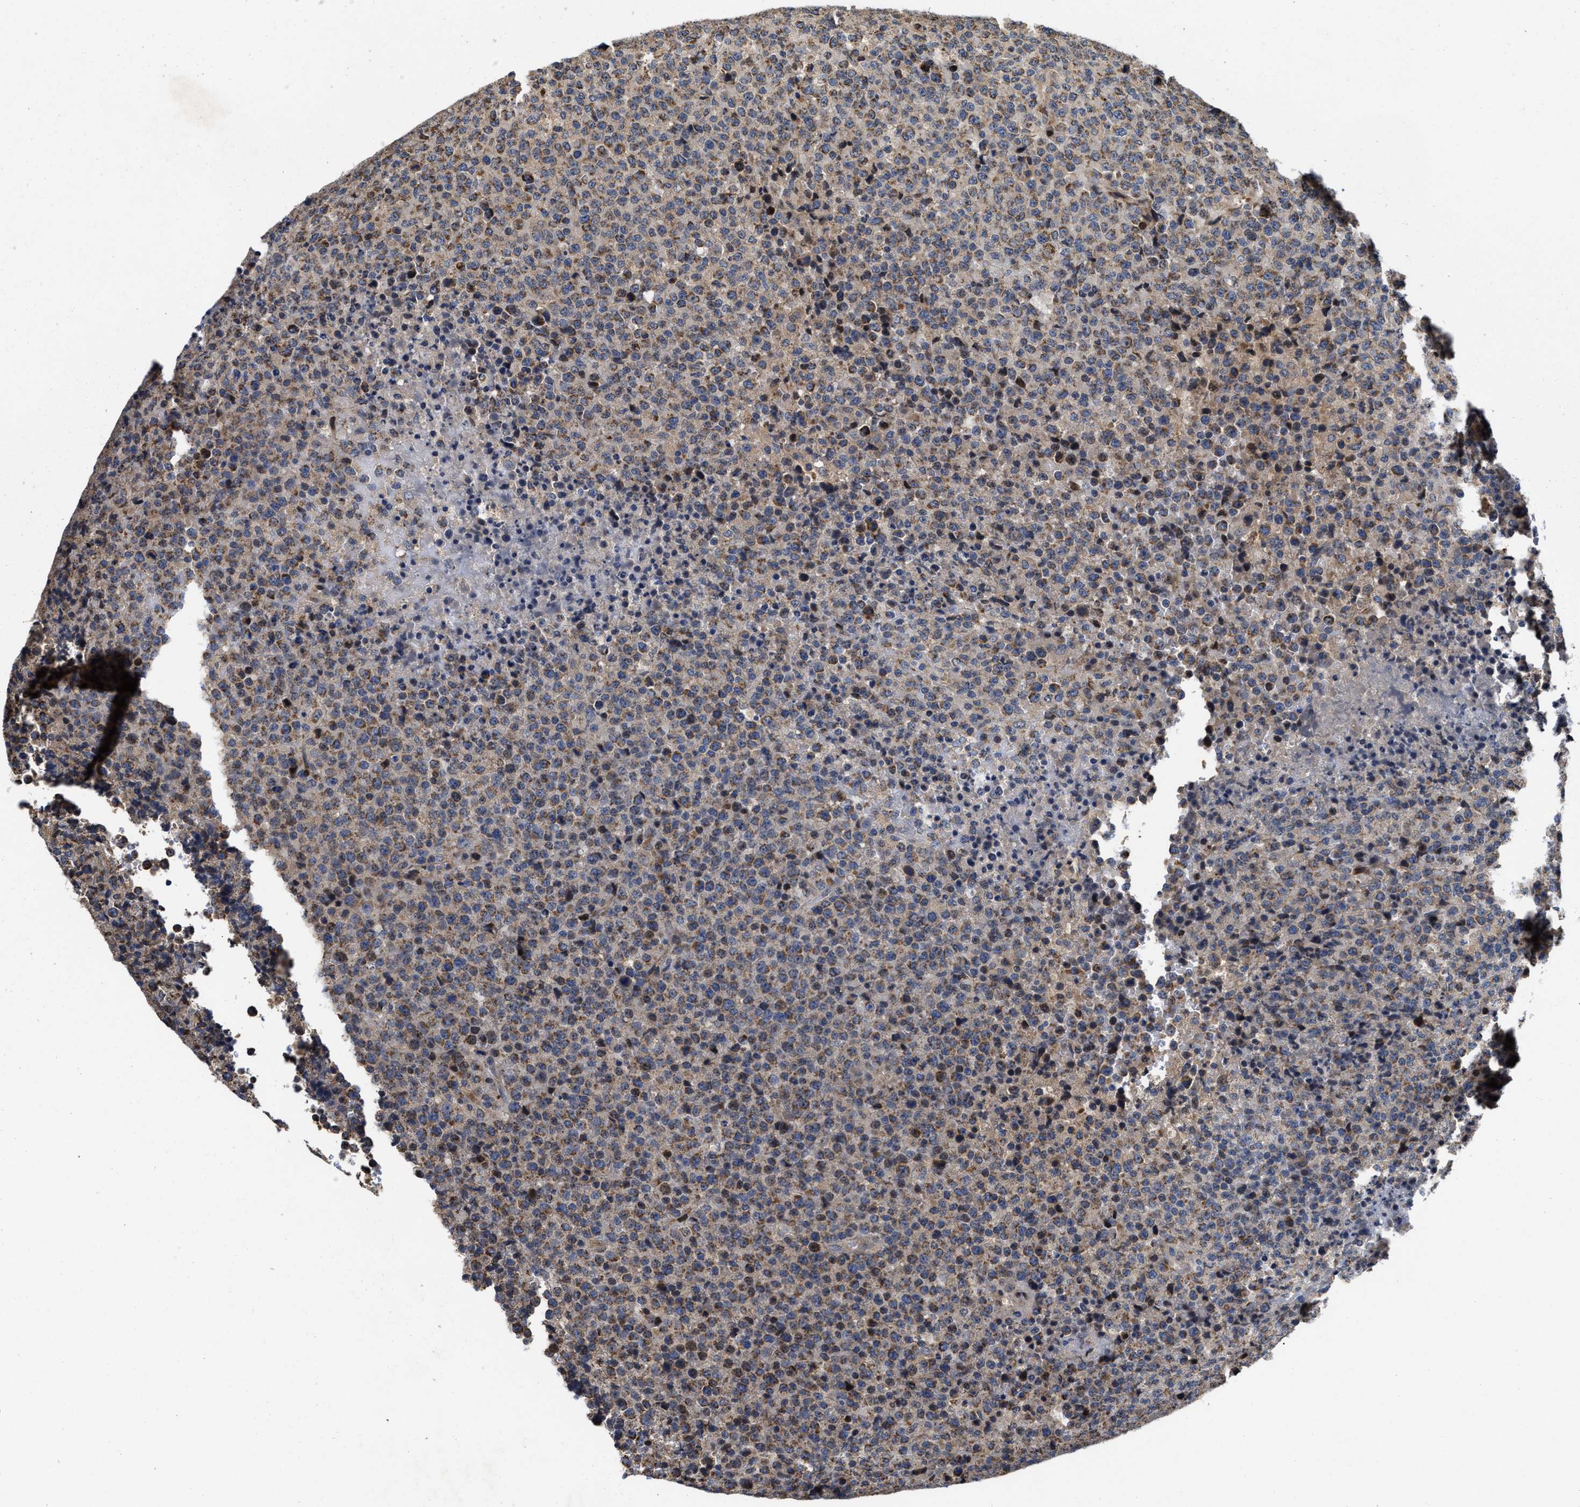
{"staining": {"intensity": "moderate", "quantity": "25%-75%", "location": "cytoplasmic/membranous"}, "tissue": "lymphoma", "cell_type": "Tumor cells", "image_type": "cancer", "snomed": [{"axis": "morphology", "description": "Malignant lymphoma, non-Hodgkin's type, High grade"}, {"axis": "topography", "description": "Lymph node"}], "caption": "IHC histopathology image of human lymphoma stained for a protein (brown), which demonstrates medium levels of moderate cytoplasmic/membranous expression in approximately 25%-75% of tumor cells.", "gene": "SCYL2", "patient": {"sex": "male", "age": 13}}